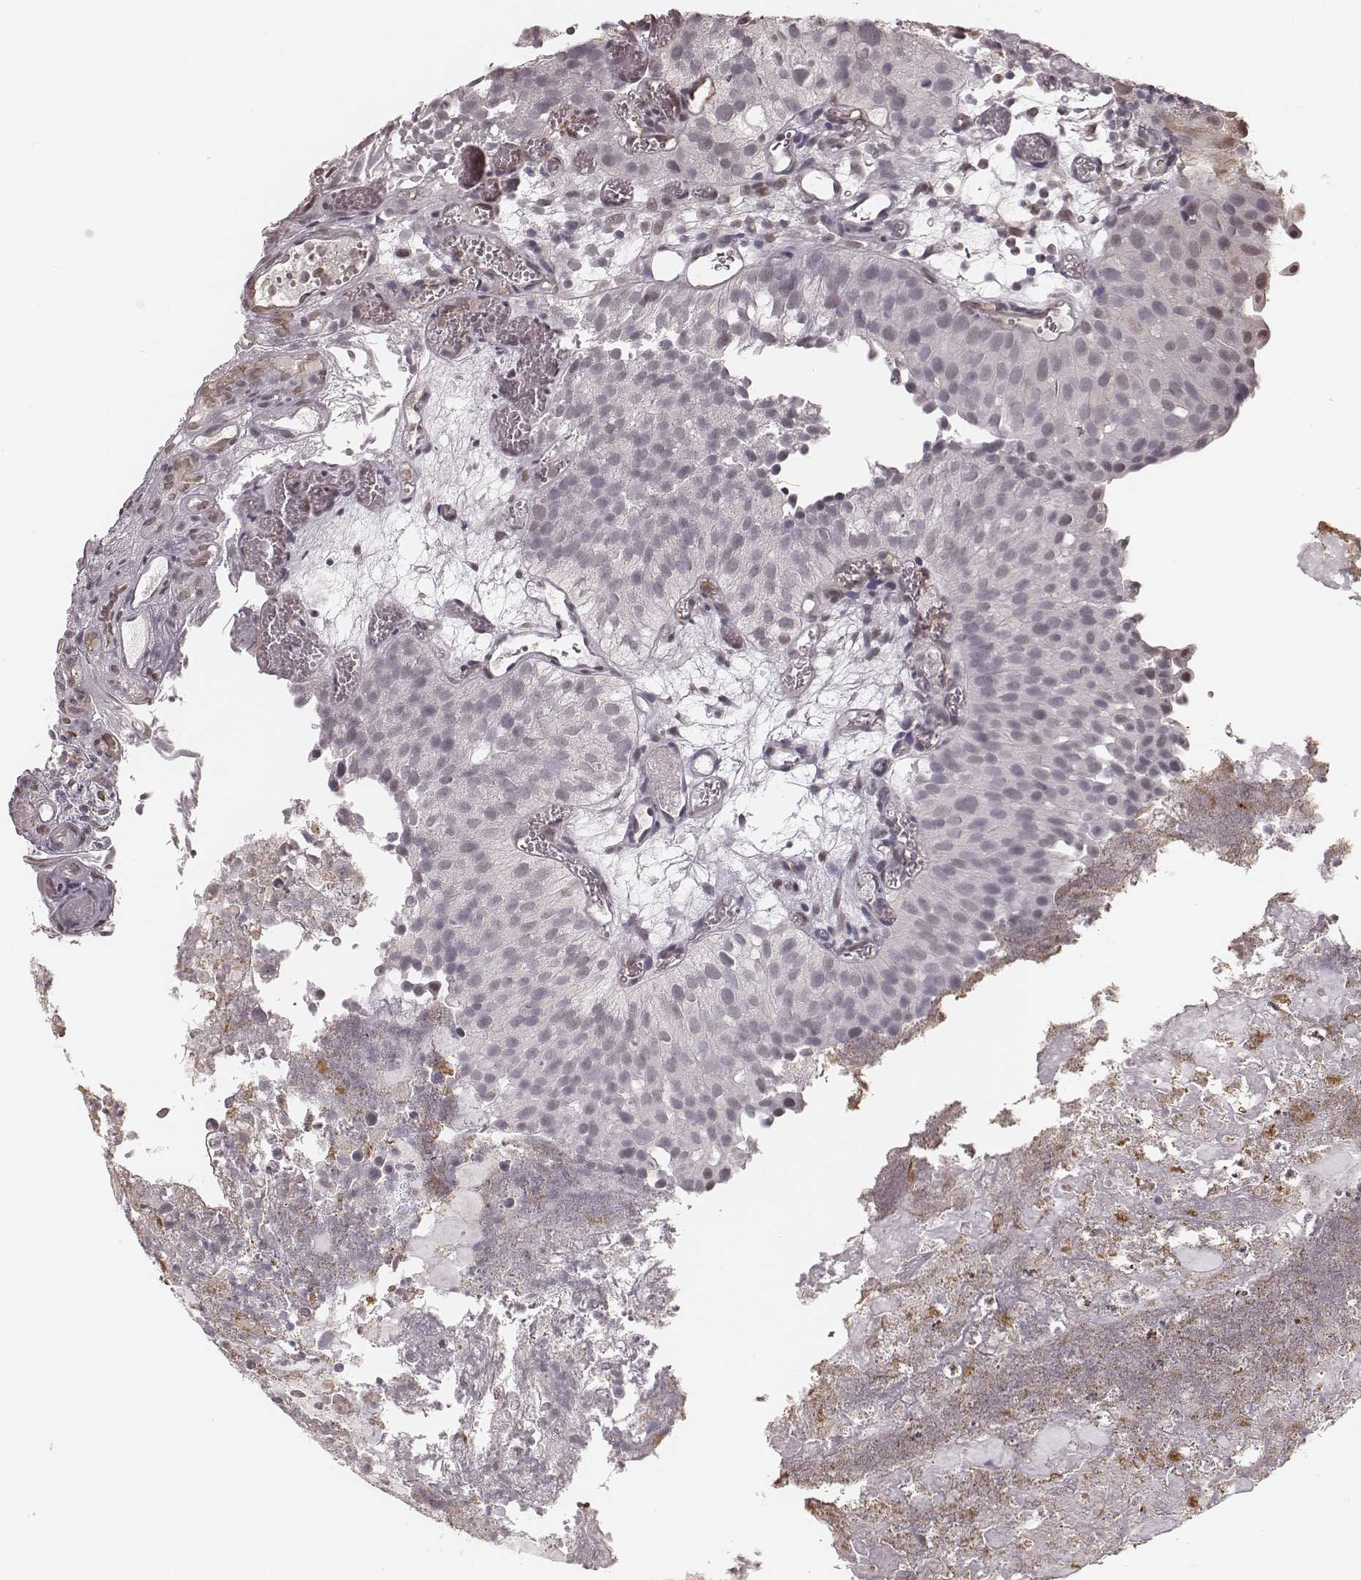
{"staining": {"intensity": "negative", "quantity": "none", "location": "none"}, "tissue": "urothelial cancer", "cell_type": "Tumor cells", "image_type": "cancer", "snomed": [{"axis": "morphology", "description": "Urothelial carcinoma, Low grade"}, {"axis": "topography", "description": "Urinary bladder"}], "caption": "IHC photomicrograph of neoplastic tissue: urothelial carcinoma (low-grade) stained with DAB (3,3'-diaminobenzidine) exhibits no significant protein expression in tumor cells. (DAB (3,3'-diaminobenzidine) IHC with hematoxylin counter stain).", "gene": "KITLG", "patient": {"sex": "female", "age": 87}}